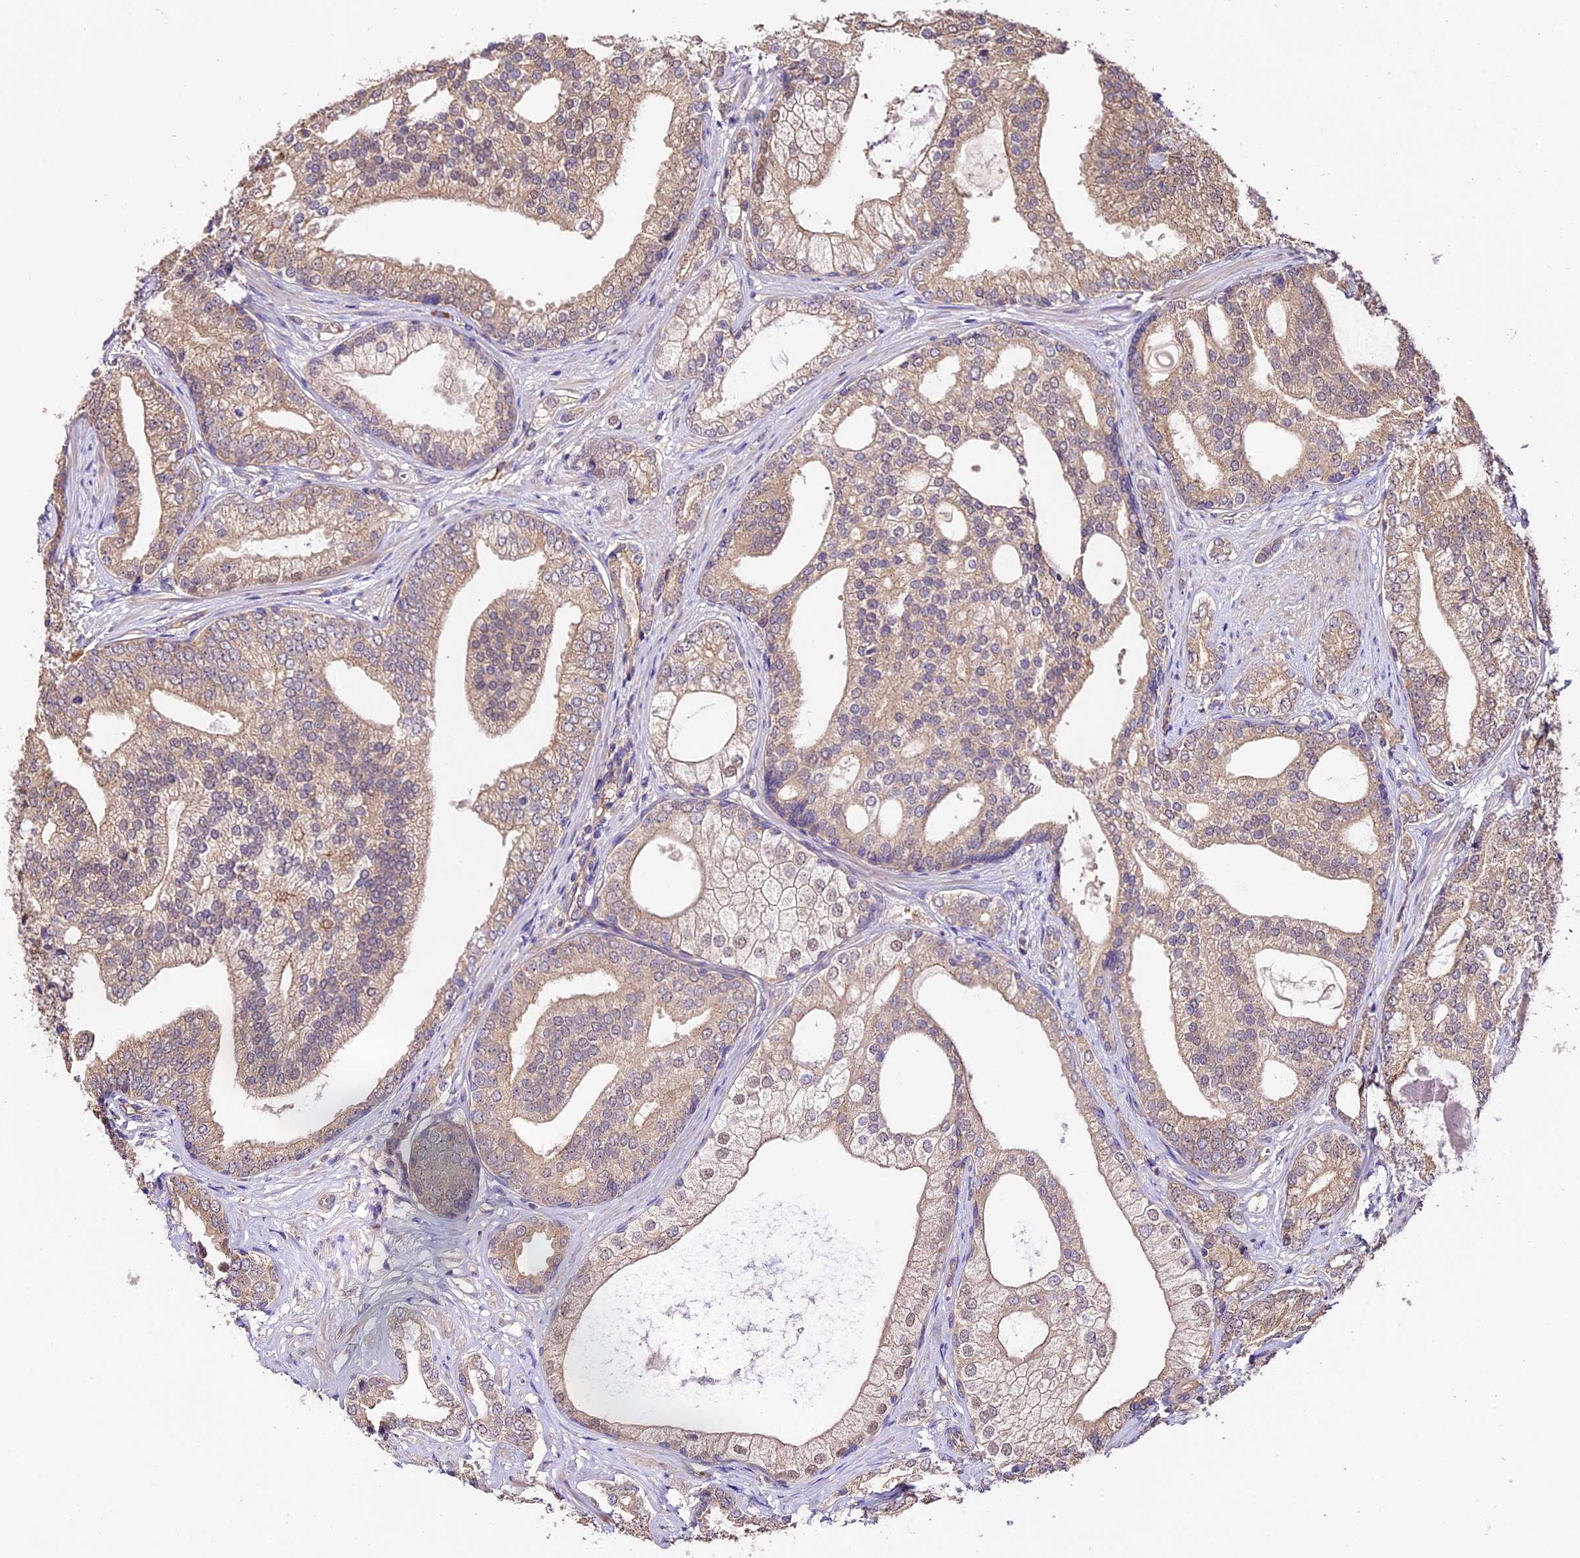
{"staining": {"intensity": "moderate", "quantity": "25%-75%", "location": "cytoplasmic/membranous"}, "tissue": "prostate cancer", "cell_type": "Tumor cells", "image_type": "cancer", "snomed": [{"axis": "morphology", "description": "Adenocarcinoma, High grade"}, {"axis": "topography", "description": "Prostate"}], "caption": "Tumor cells reveal medium levels of moderate cytoplasmic/membranous positivity in approximately 25%-75% of cells in adenocarcinoma (high-grade) (prostate).", "gene": "CES3", "patient": {"sex": "male", "age": 60}}